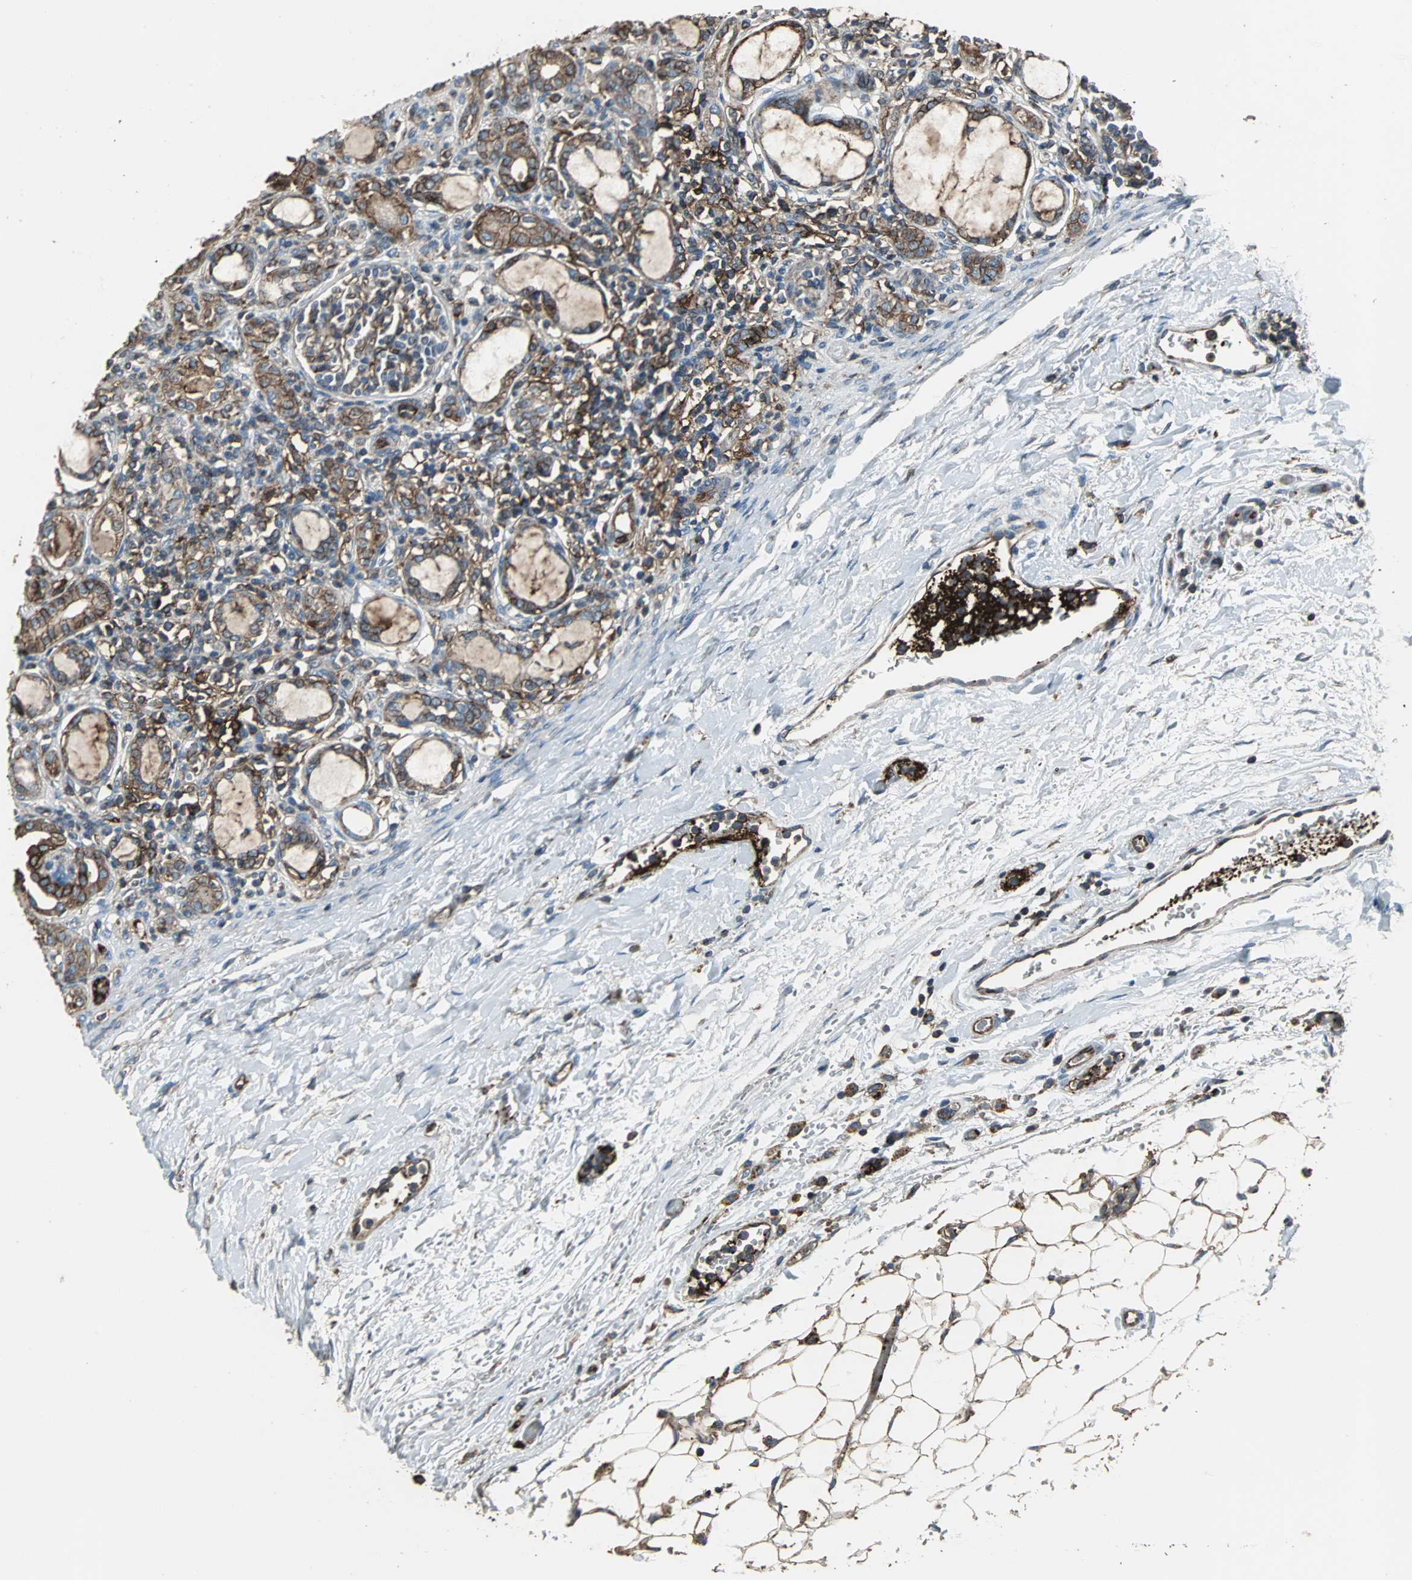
{"staining": {"intensity": "weak", "quantity": "25%-75%", "location": "cytoplasmic/membranous"}, "tissue": "kidney", "cell_type": "Cells in glomeruli", "image_type": "normal", "snomed": [{"axis": "morphology", "description": "Normal tissue, NOS"}, {"axis": "topography", "description": "Kidney"}], "caption": "Immunohistochemical staining of normal human kidney displays 25%-75% levels of weak cytoplasmic/membranous protein positivity in approximately 25%-75% of cells in glomeruli. (Stains: DAB (3,3'-diaminobenzidine) in brown, nuclei in blue, Microscopy: brightfield microscopy at high magnification).", "gene": "F11R", "patient": {"sex": "male", "age": 7}}